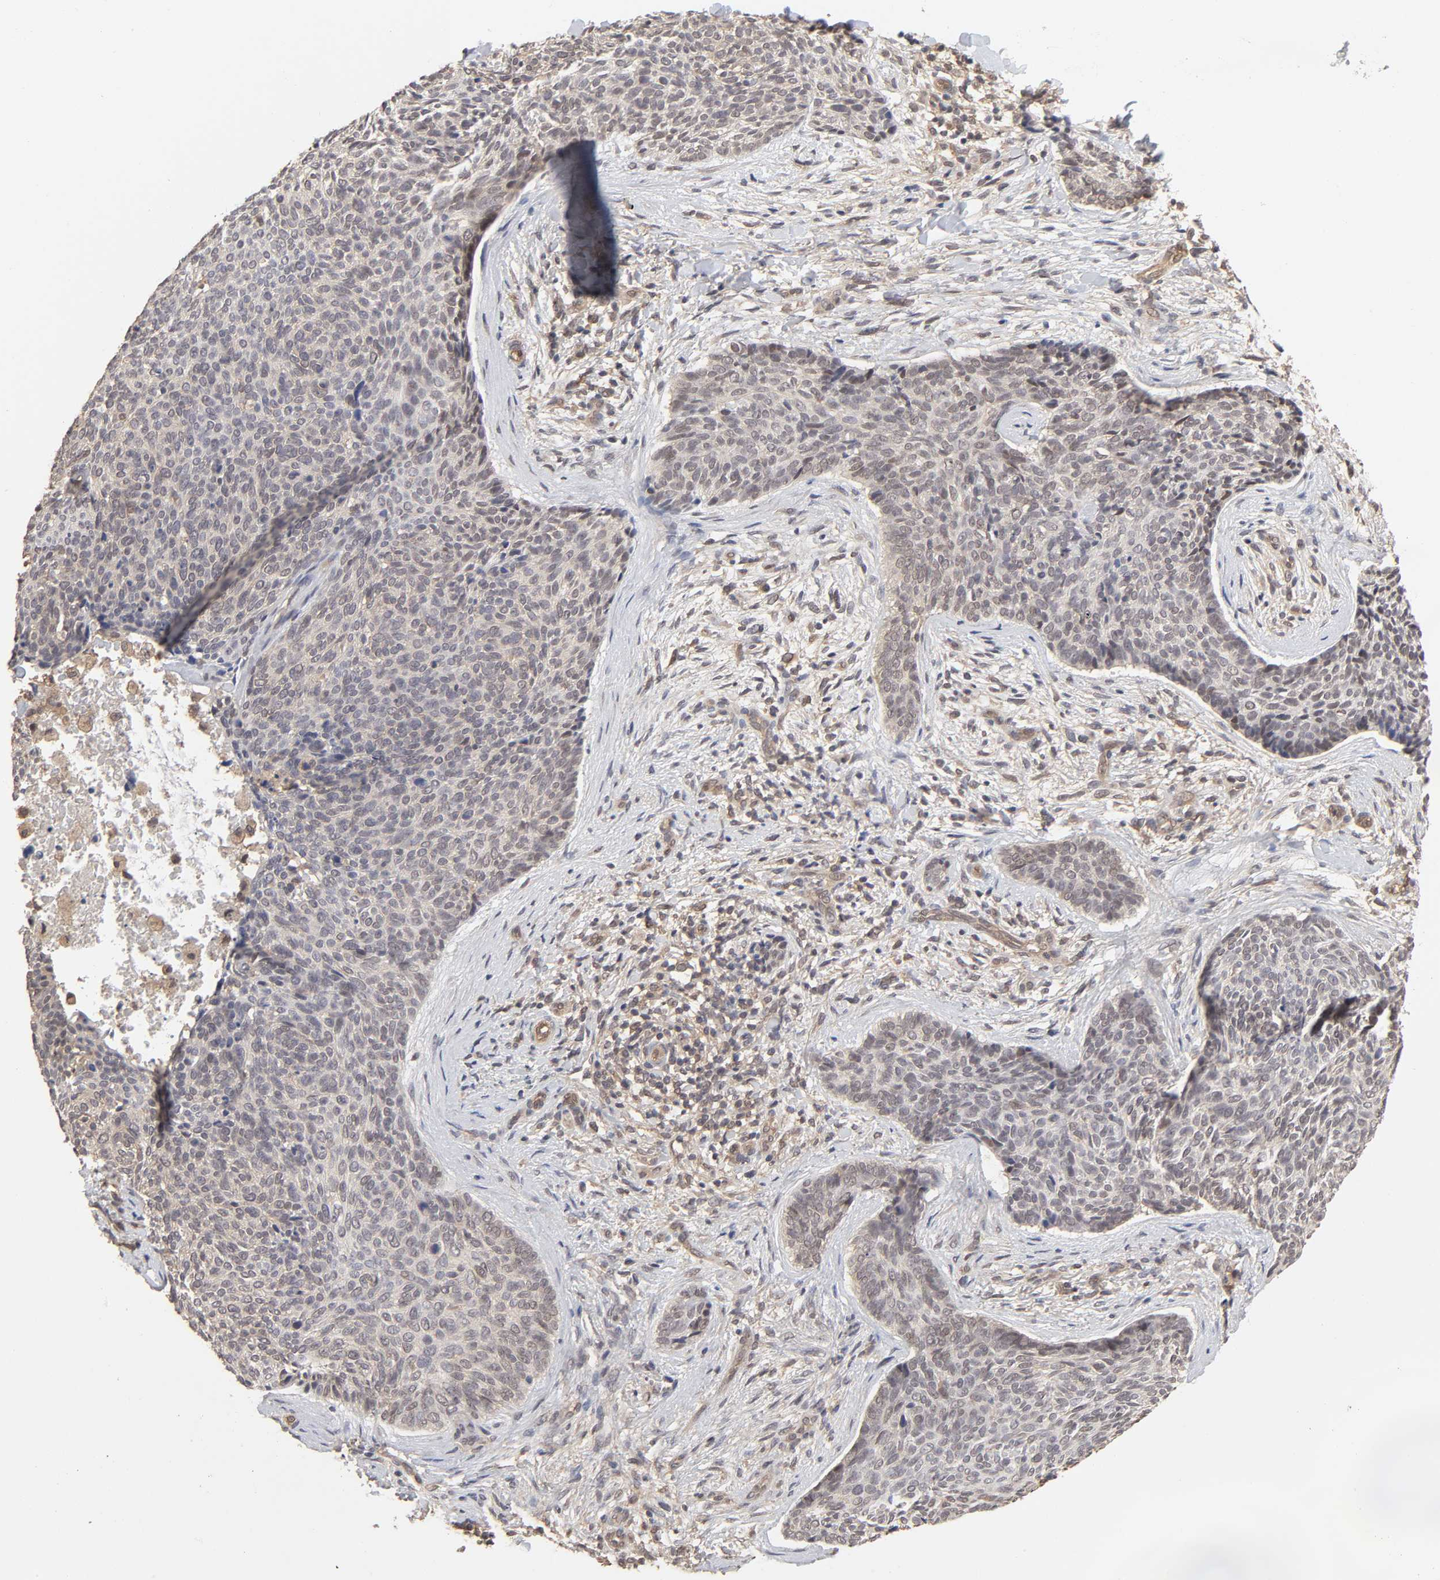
{"staining": {"intensity": "weak", "quantity": ">75%", "location": "cytoplasmic/membranous"}, "tissue": "skin cancer", "cell_type": "Tumor cells", "image_type": "cancer", "snomed": [{"axis": "morphology", "description": "Normal tissue, NOS"}, {"axis": "morphology", "description": "Basal cell carcinoma"}, {"axis": "topography", "description": "Skin"}], "caption": "Protein expression analysis of basal cell carcinoma (skin) demonstrates weak cytoplasmic/membranous expression in about >75% of tumor cells.", "gene": "MAPK1", "patient": {"sex": "female", "age": 57}}